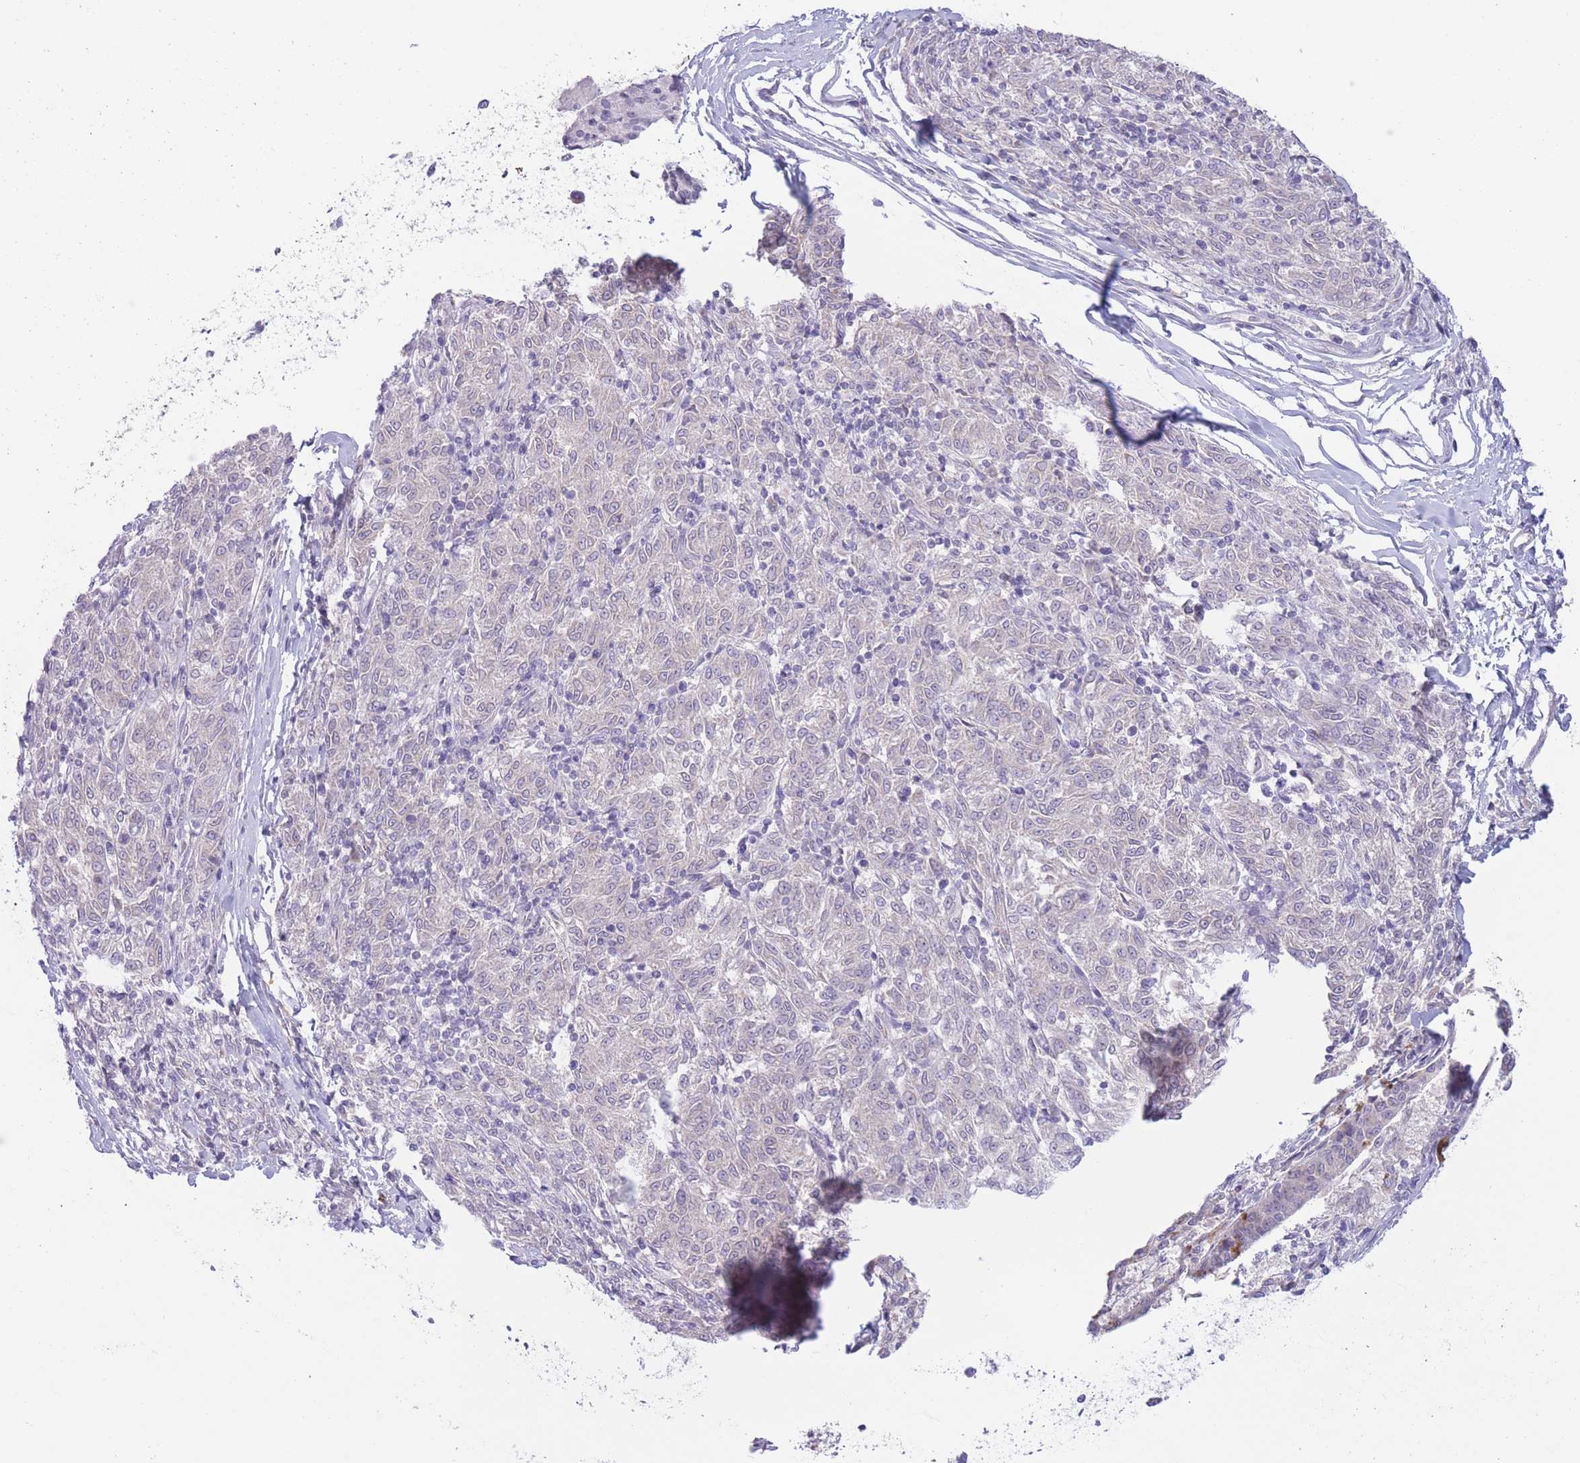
{"staining": {"intensity": "negative", "quantity": "none", "location": "none"}, "tissue": "melanoma", "cell_type": "Tumor cells", "image_type": "cancer", "snomed": [{"axis": "morphology", "description": "Malignant melanoma, NOS"}, {"axis": "topography", "description": "Skin"}], "caption": "The immunohistochemistry (IHC) photomicrograph has no significant staining in tumor cells of melanoma tissue. (Stains: DAB (3,3'-diaminobenzidine) immunohistochemistry (IHC) with hematoxylin counter stain, Microscopy: brightfield microscopy at high magnification).", "gene": "LCLAT1", "patient": {"sex": "female", "age": 72}}